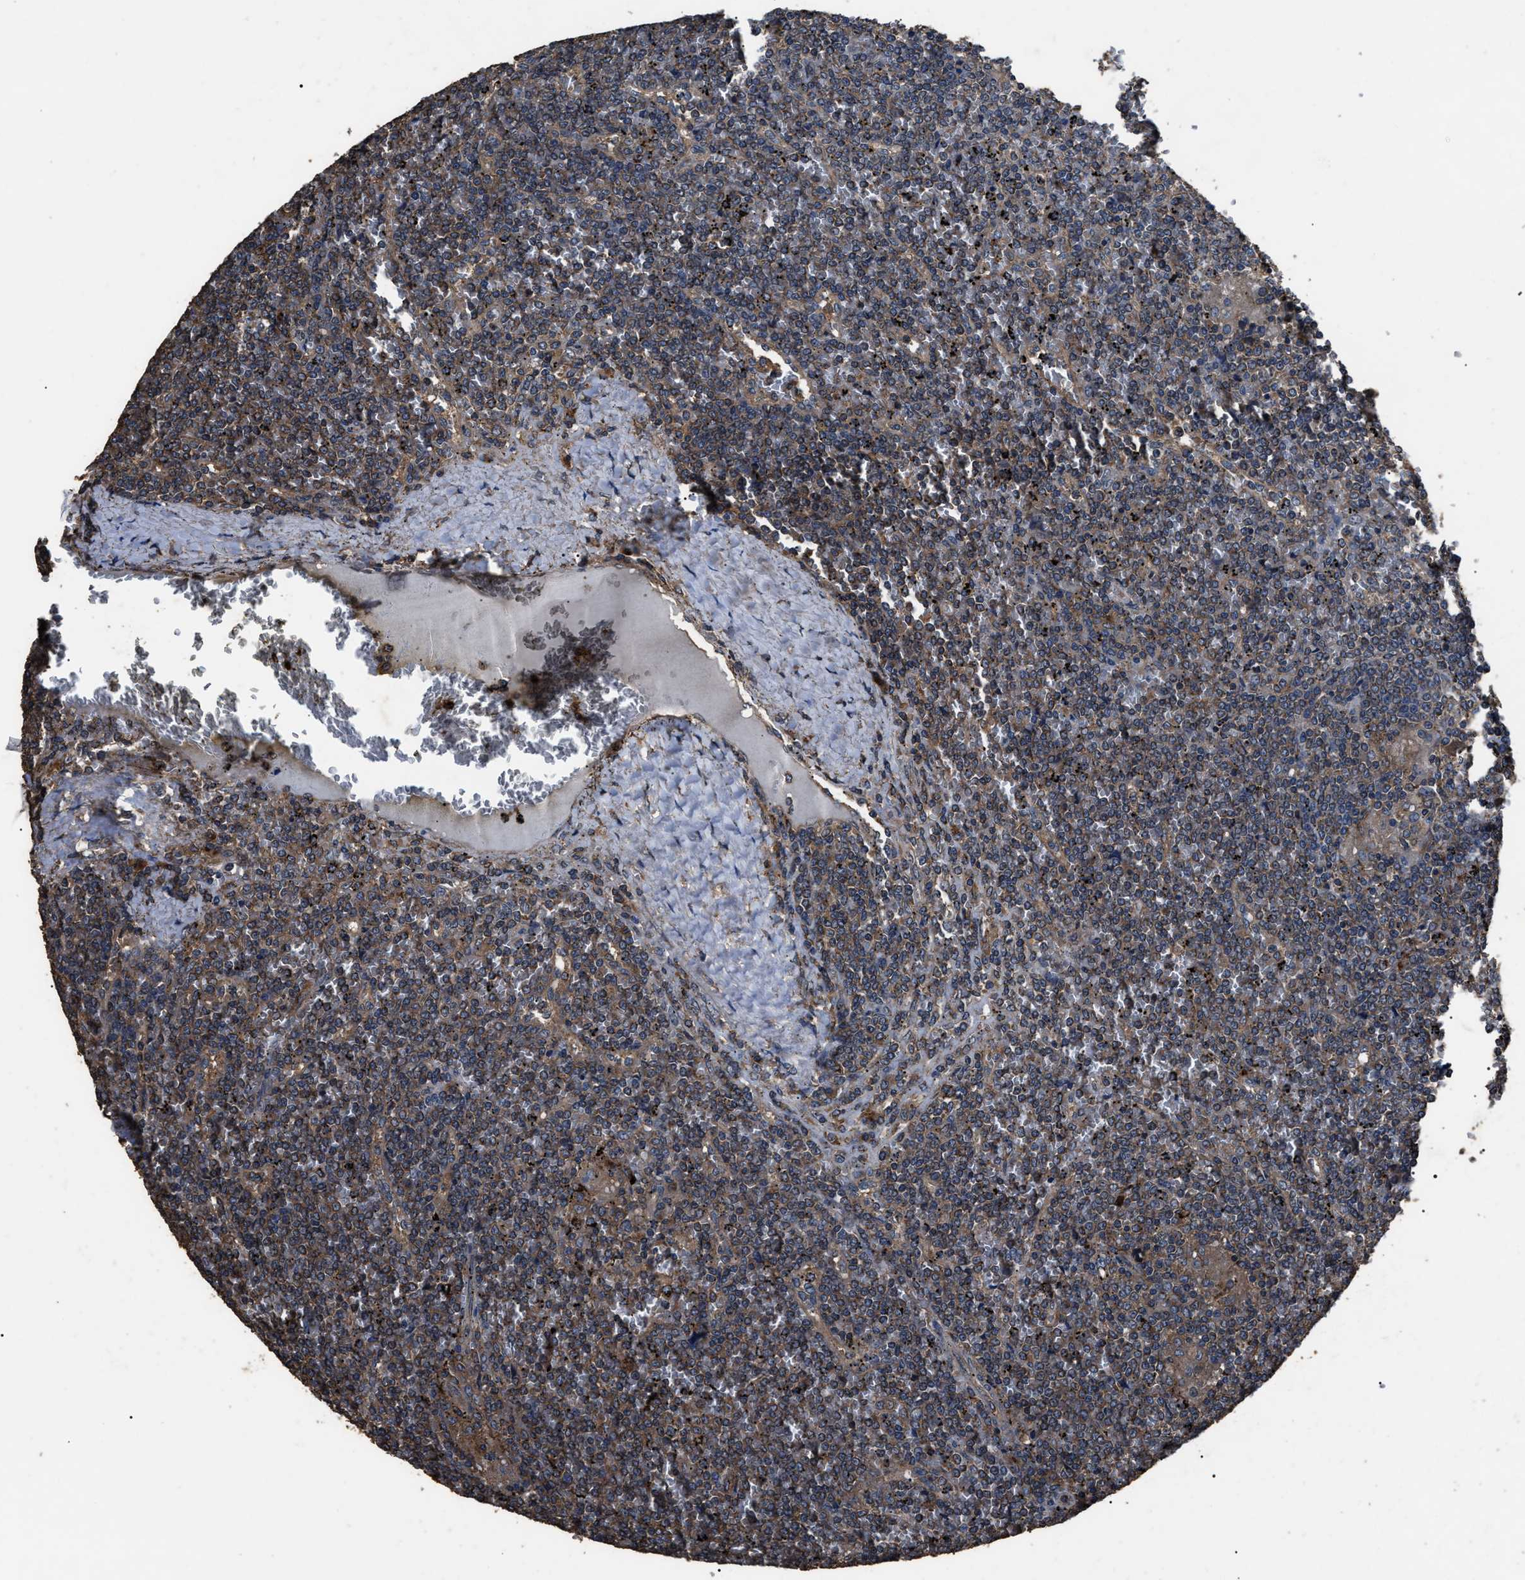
{"staining": {"intensity": "moderate", "quantity": "25%-75%", "location": "cytoplasmic/membranous"}, "tissue": "lymphoma", "cell_type": "Tumor cells", "image_type": "cancer", "snomed": [{"axis": "morphology", "description": "Malignant lymphoma, non-Hodgkin's type, Low grade"}, {"axis": "topography", "description": "Spleen"}], "caption": "The photomicrograph reveals a brown stain indicating the presence of a protein in the cytoplasmic/membranous of tumor cells in malignant lymphoma, non-Hodgkin's type (low-grade).", "gene": "RNF216", "patient": {"sex": "female", "age": 19}}